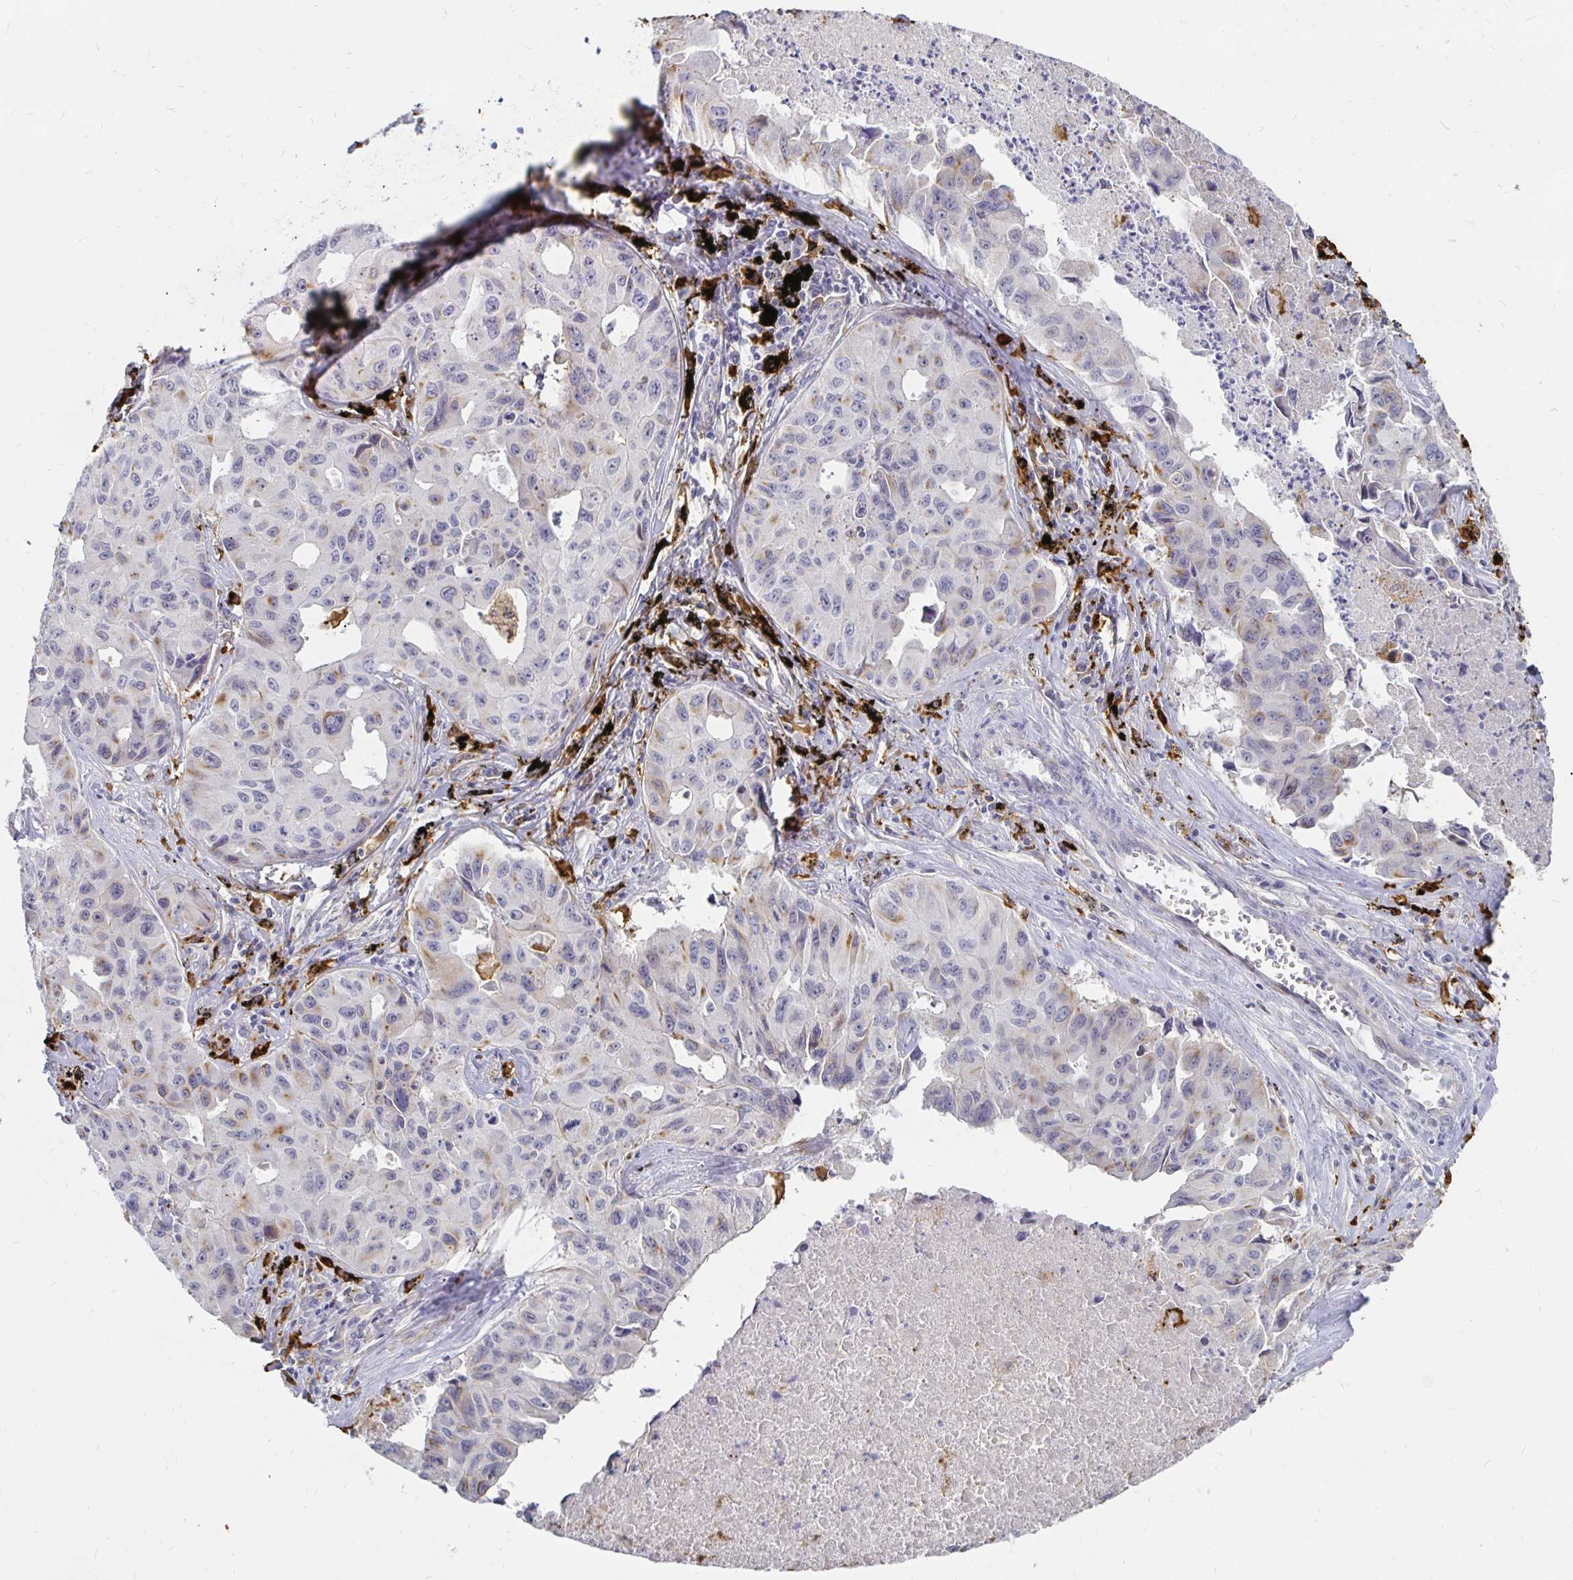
{"staining": {"intensity": "weak", "quantity": "<25%", "location": "cytoplasmic/membranous"}, "tissue": "lung cancer", "cell_type": "Tumor cells", "image_type": "cancer", "snomed": [{"axis": "morphology", "description": "Adenocarcinoma, NOS"}, {"axis": "topography", "description": "Lymph node"}, {"axis": "topography", "description": "Lung"}], "caption": "Tumor cells show no significant expression in adenocarcinoma (lung).", "gene": "CCDC85A", "patient": {"sex": "male", "age": 64}}